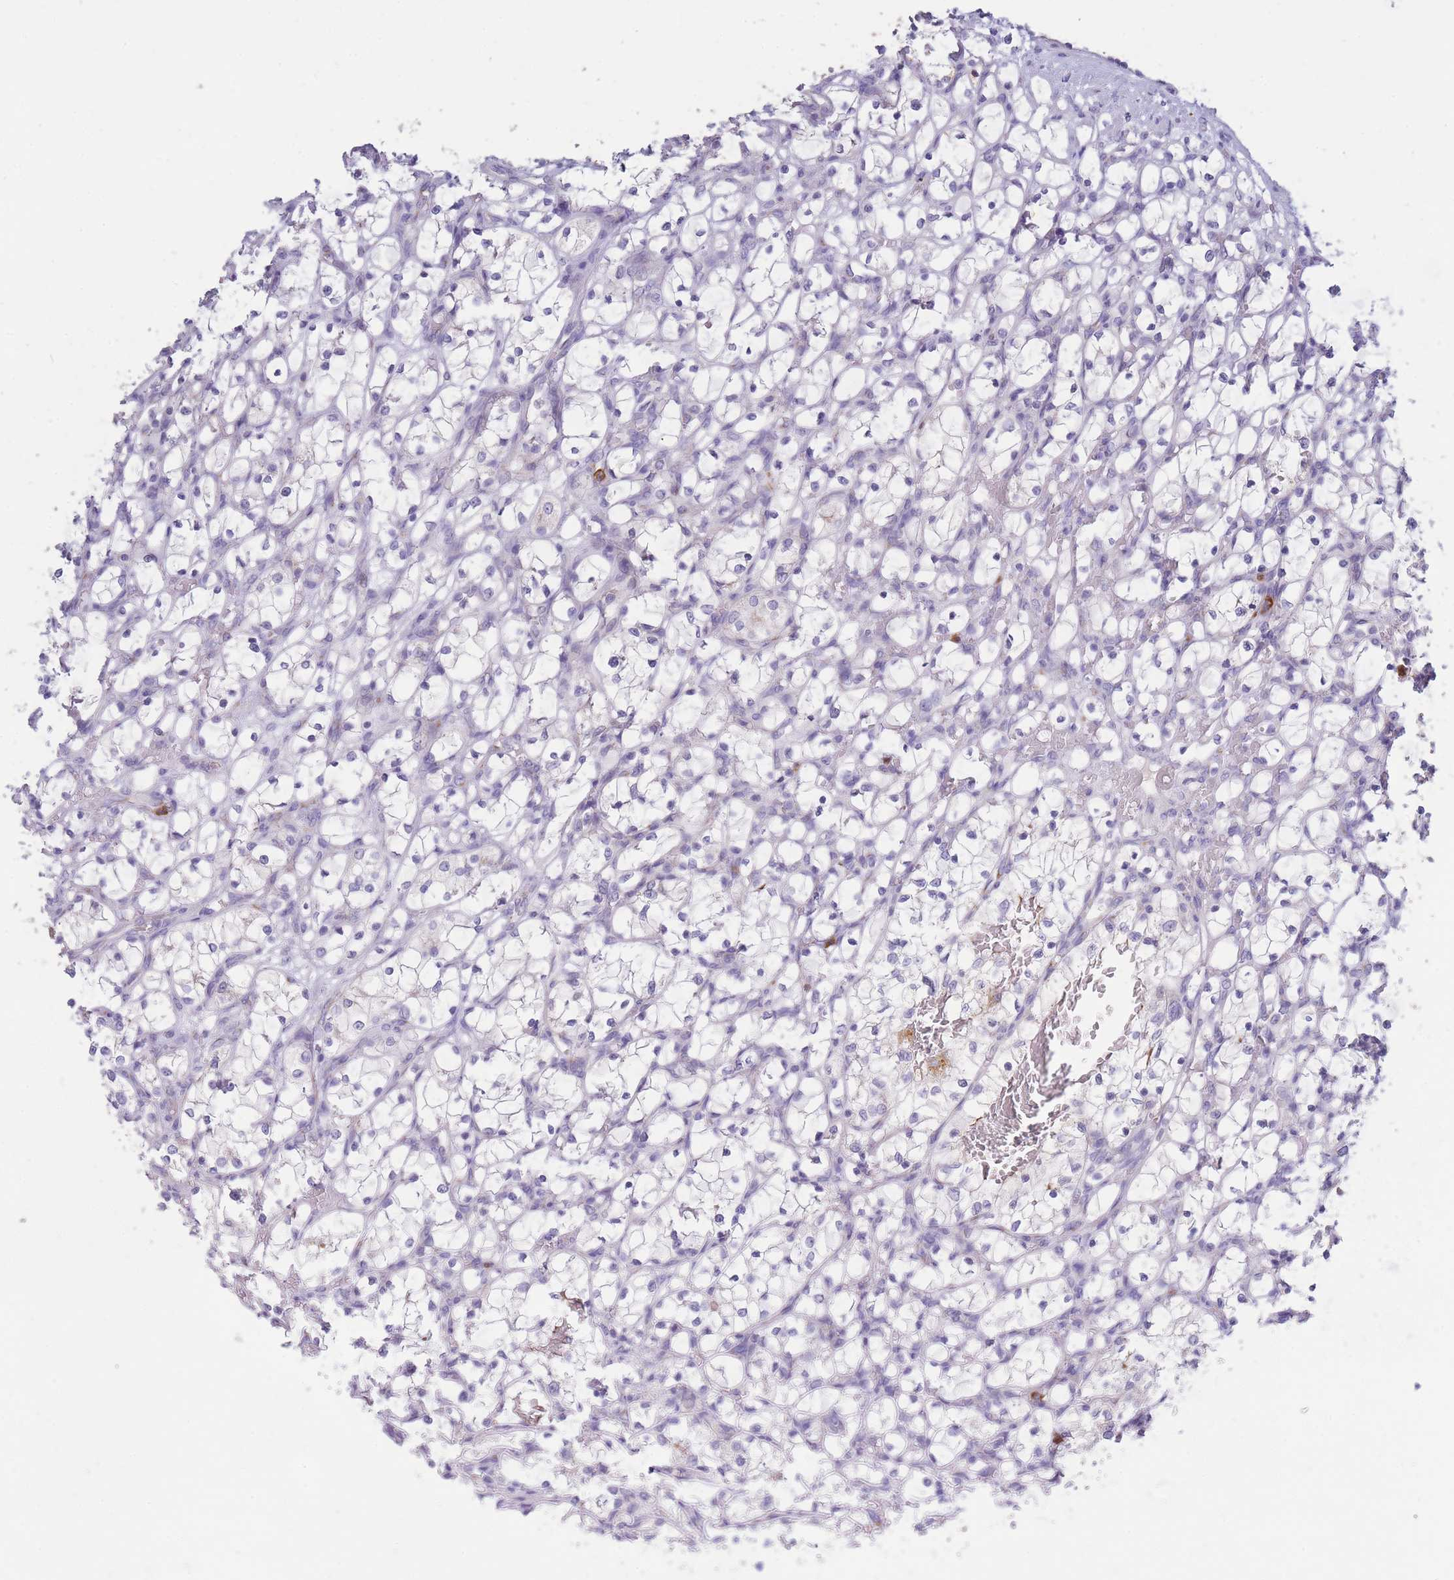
{"staining": {"intensity": "negative", "quantity": "none", "location": "none"}, "tissue": "renal cancer", "cell_type": "Tumor cells", "image_type": "cancer", "snomed": [{"axis": "morphology", "description": "Adenocarcinoma, NOS"}, {"axis": "topography", "description": "Kidney"}], "caption": "IHC of renal cancer displays no staining in tumor cells.", "gene": "CENPM", "patient": {"sex": "female", "age": 69}}